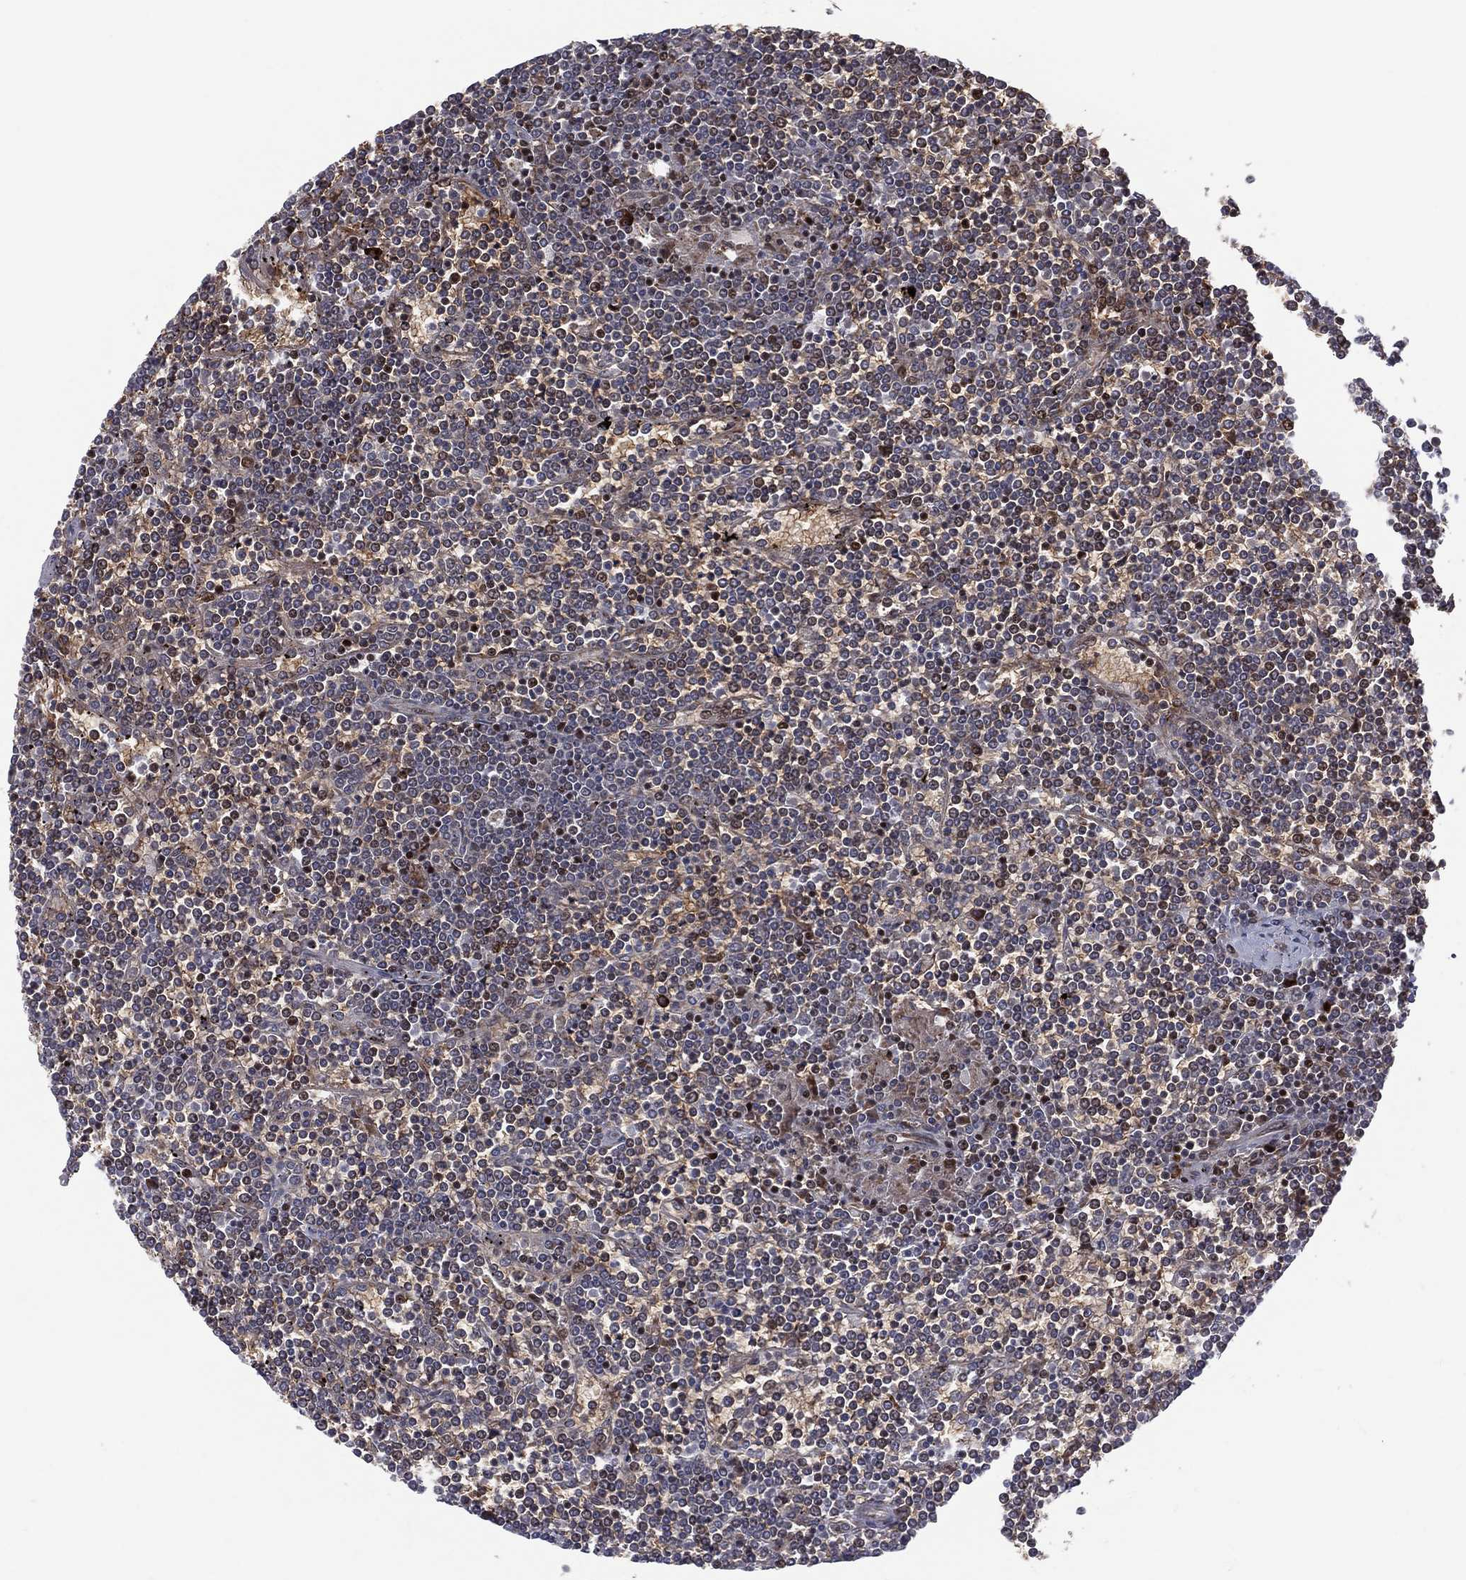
{"staining": {"intensity": "strong", "quantity": "<25%", "location": "nuclear"}, "tissue": "lymphoma", "cell_type": "Tumor cells", "image_type": "cancer", "snomed": [{"axis": "morphology", "description": "Malignant lymphoma, non-Hodgkin's type, Low grade"}, {"axis": "topography", "description": "Spleen"}], "caption": "A brown stain labels strong nuclear positivity of a protein in lymphoma tumor cells.", "gene": "VHL", "patient": {"sex": "female", "age": 19}}